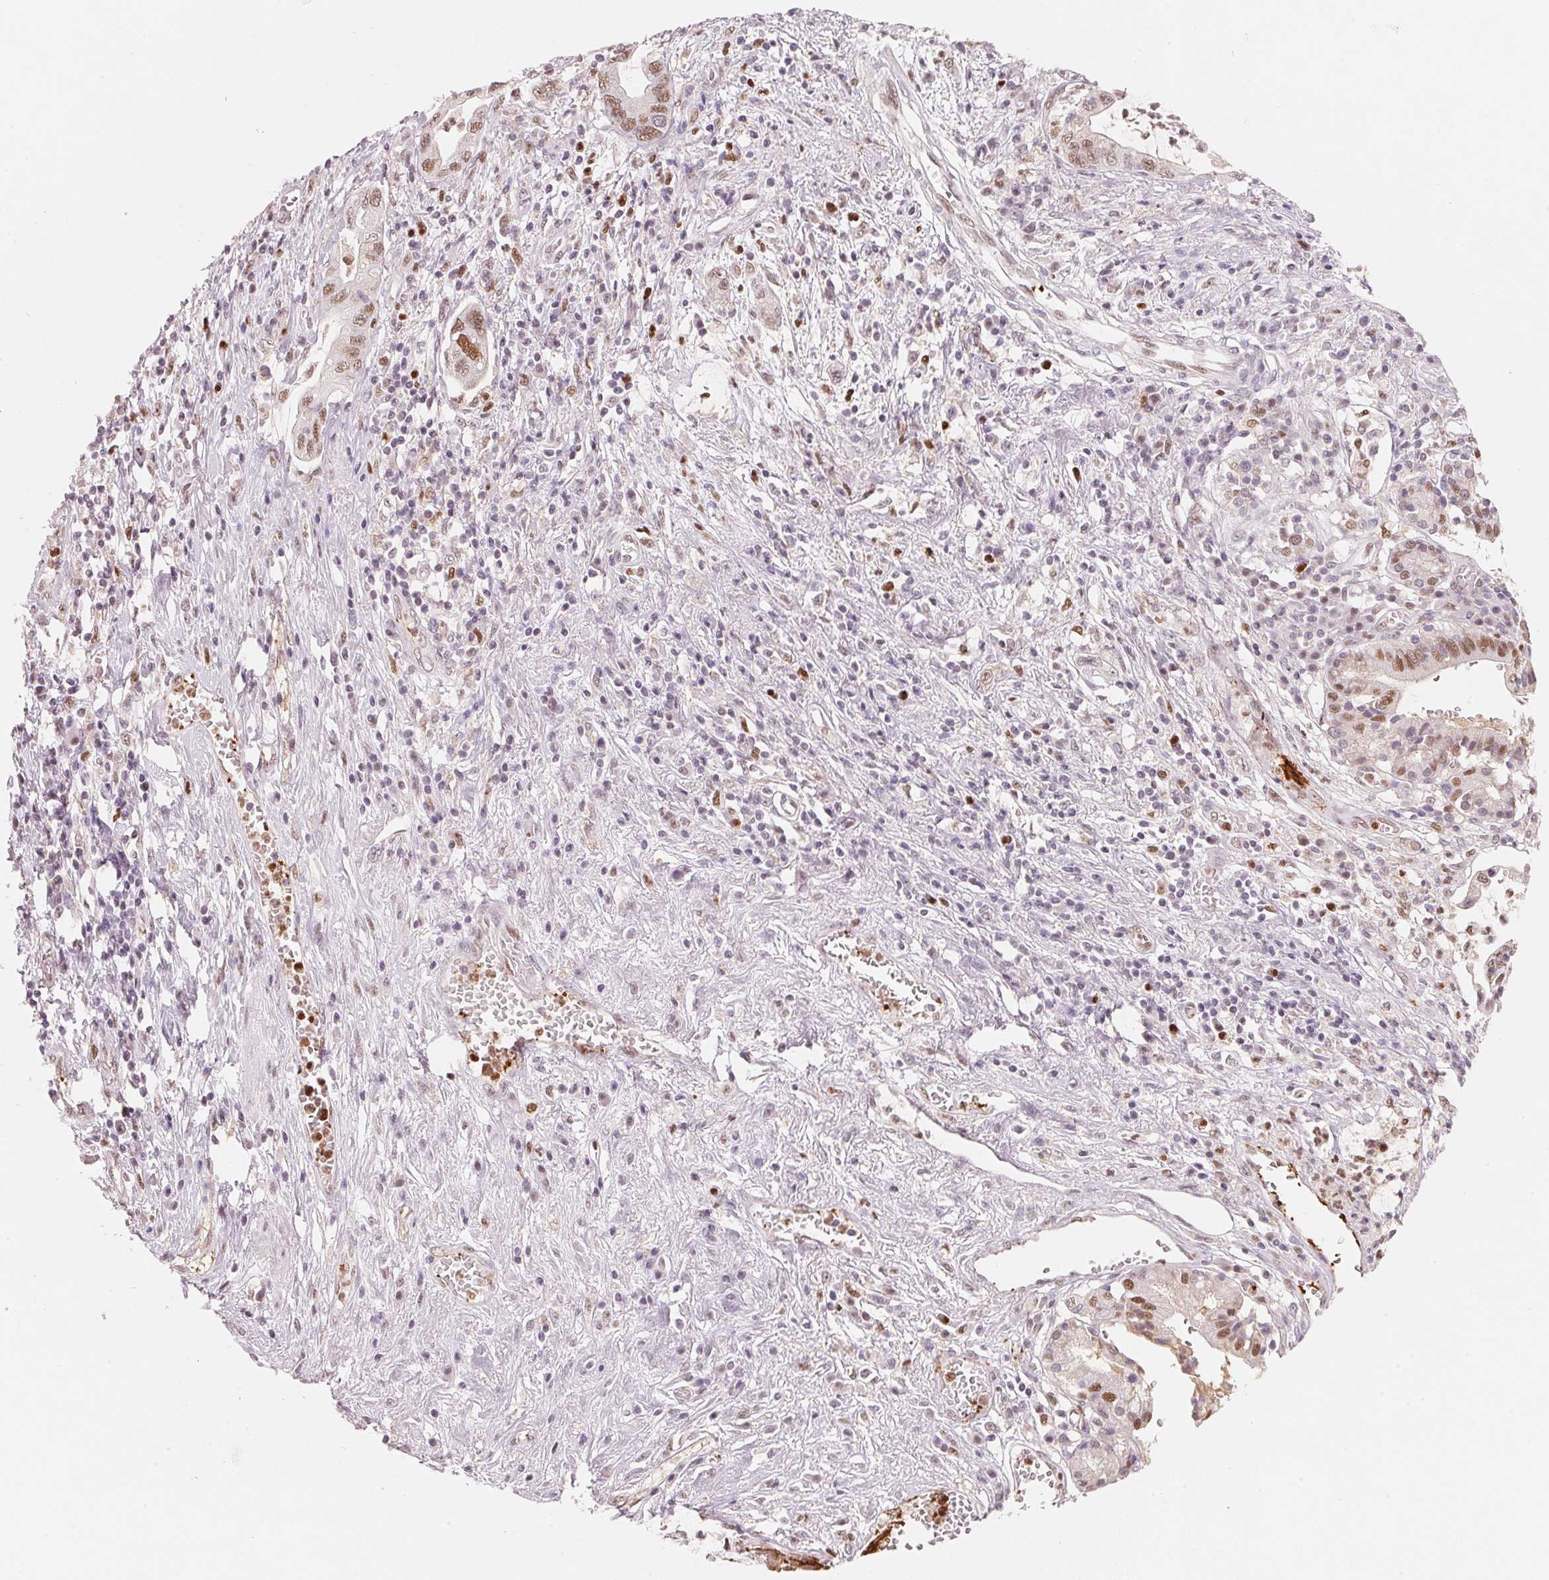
{"staining": {"intensity": "moderate", "quantity": ">75%", "location": "nuclear"}, "tissue": "pancreatic cancer", "cell_type": "Tumor cells", "image_type": "cancer", "snomed": [{"axis": "morphology", "description": "Adenocarcinoma, NOS"}, {"axis": "topography", "description": "Pancreas"}], "caption": "An image showing moderate nuclear positivity in about >75% of tumor cells in adenocarcinoma (pancreatic), as visualized by brown immunohistochemical staining.", "gene": "ARHGAP22", "patient": {"sex": "female", "age": 72}}